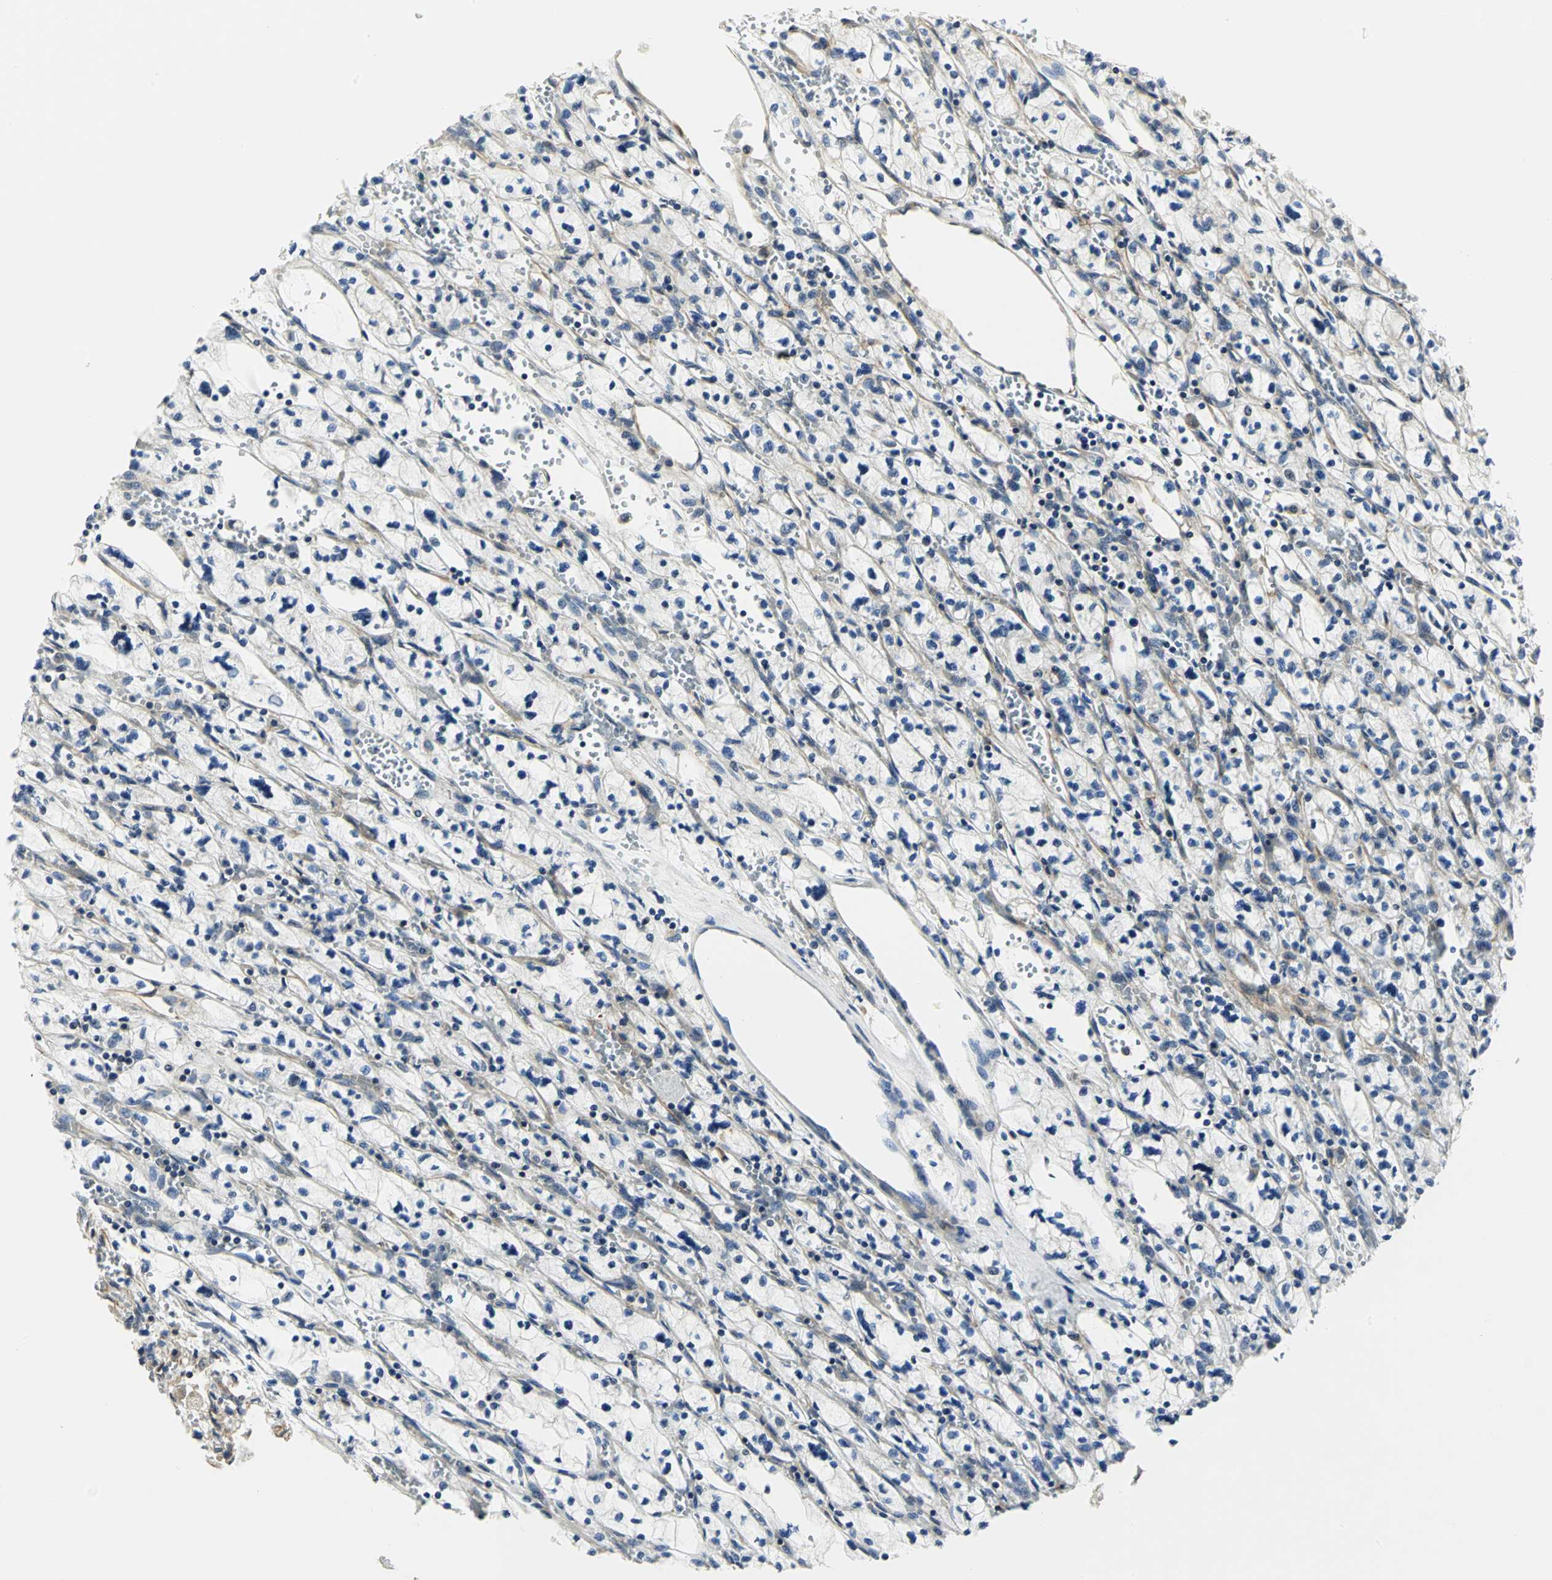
{"staining": {"intensity": "negative", "quantity": "none", "location": "none"}, "tissue": "renal cancer", "cell_type": "Tumor cells", "image_type": "cancer", "snomed": [{"axis": "morphology", "description": "Adenocarcinoma, NOS"}, {"axis": "topography", "description": "Kidney"}], "caption": "The micrograph exhibits no staining of tumor cells in renal cancer.", "gene": "EEA1", "patient": {"sex": "female", "age": 83}}